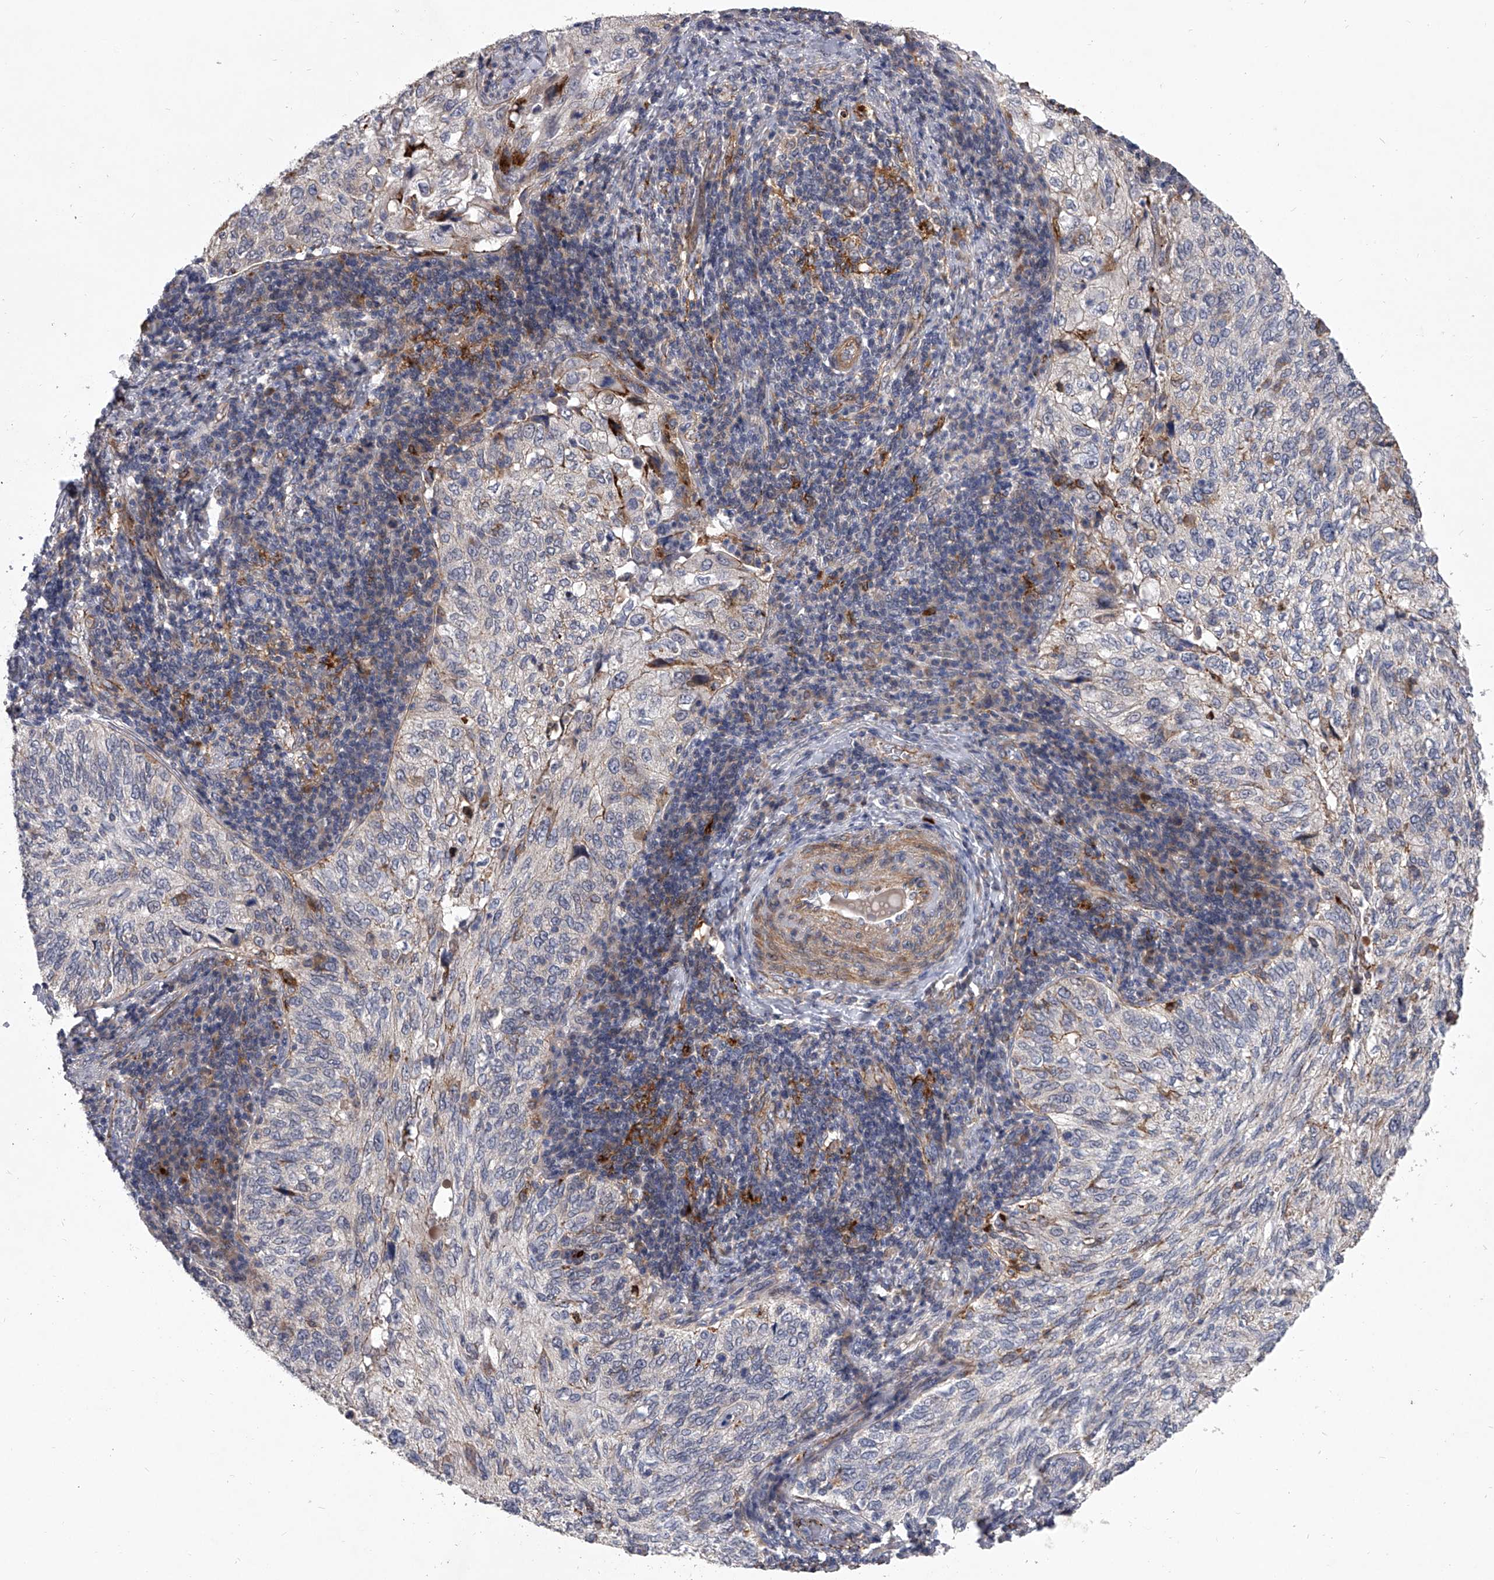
{"staining": {"intensity": "weak", "quantity": "<25%", "location": "cytoplasmic/membranous"}, "tissue": "cervical cancer", "cell_type": "Tumor cells", "image_type": "cancer", "snomed": [{"axis": "morphology", "description": "Squamous cell carcinoma, NOS"}, {"axis": "topography", "description": "Cervix"}], "caption": "Immunohistochemistry (IHC) photomicrograph of squamous cell carcinoma (cervical) stained for a protein (brown), which reveals no positivity in tumor cells.", "gene": "MINDY4", "patient": {"sex": "female", "age": 30}}